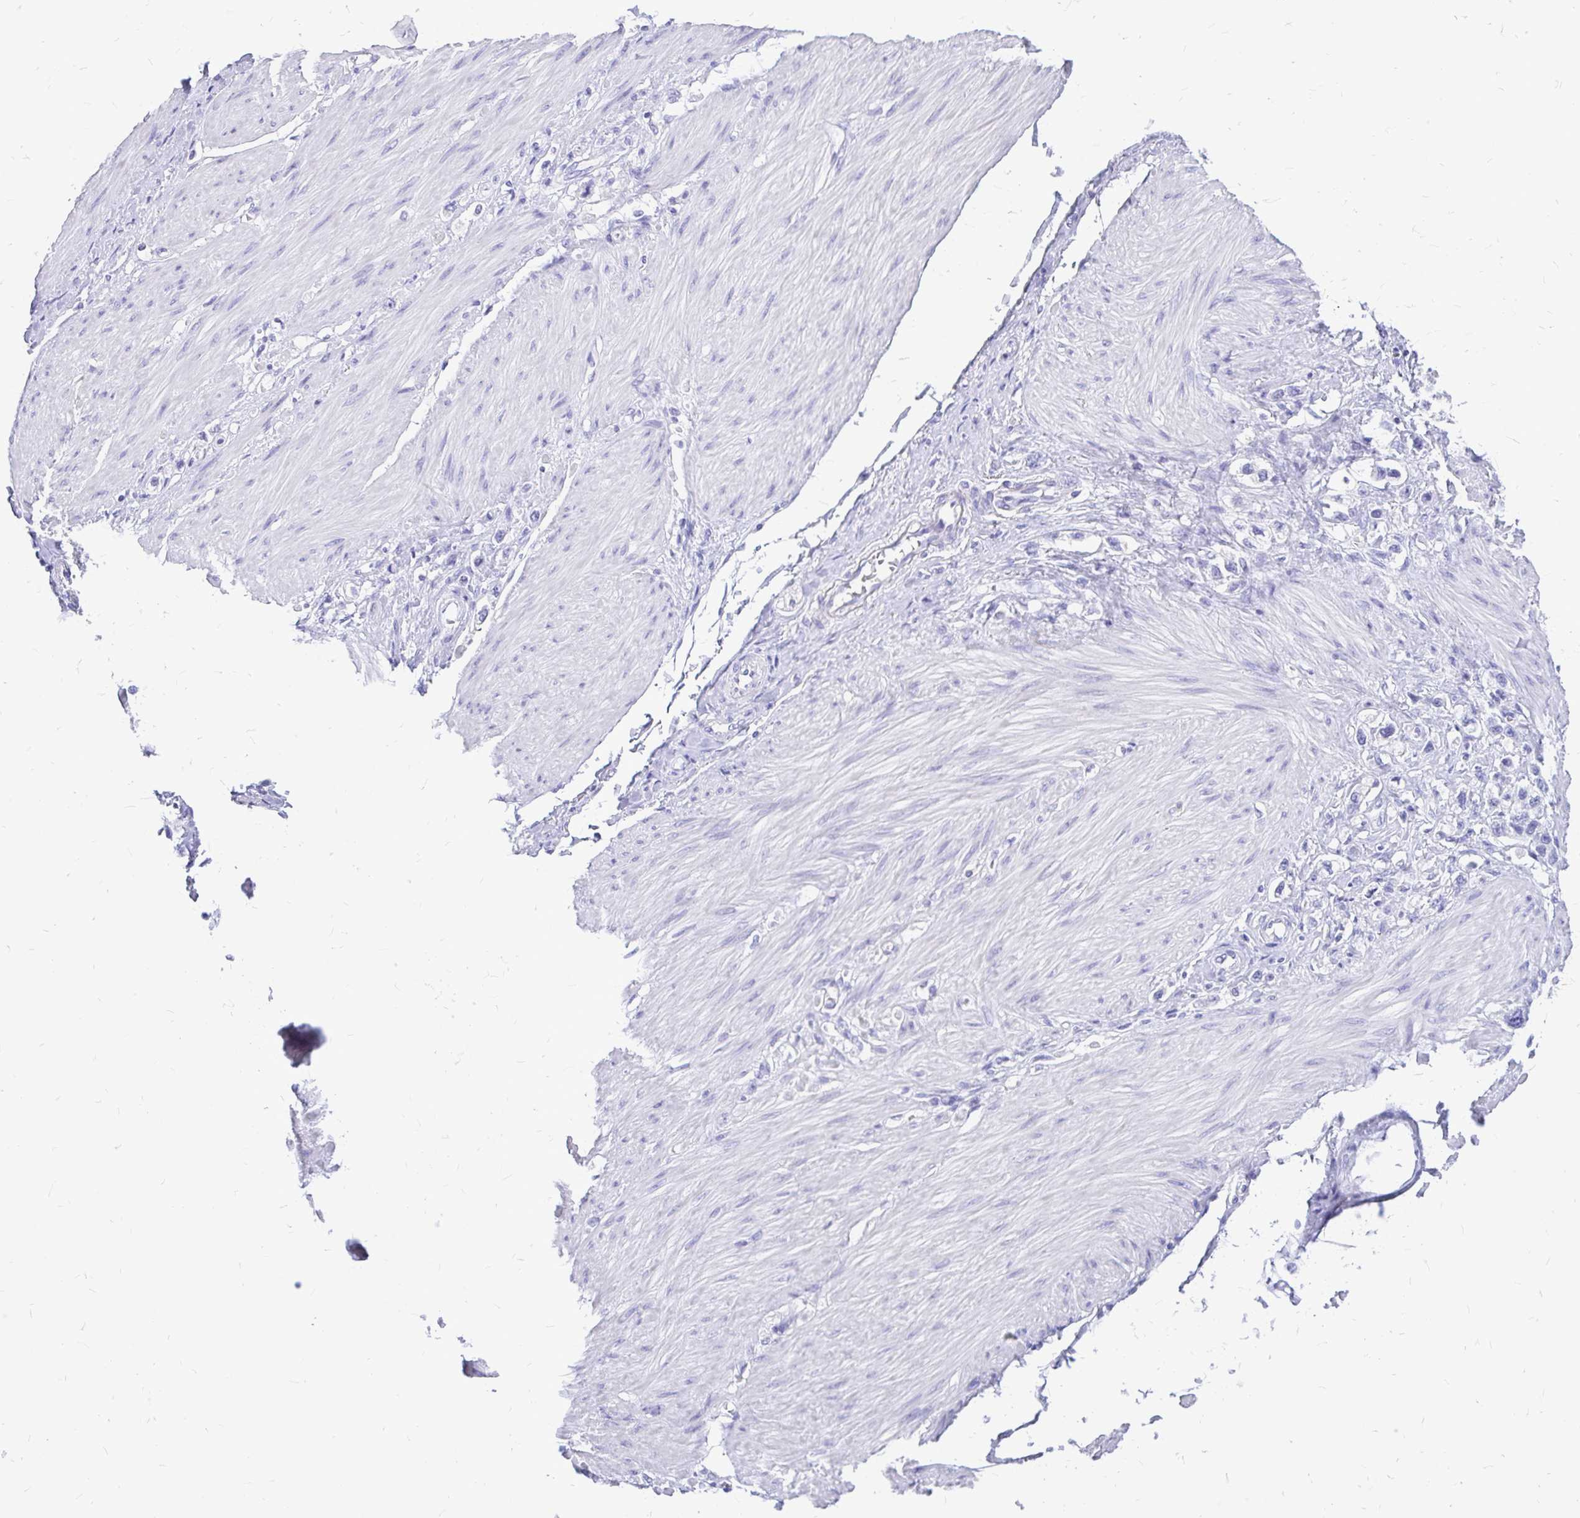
{"staining": {"intensity": "negative", "quantity": "none", "location": "none"}, "tissue": "stomach cancer", "cell_type": "Tumor cells", "image_type": "cancer", "snomed": [{"axis": "morphology", "description": "Adenocarcinoma, NOS"}, {"axis": "topography", "description": "Stomach"}], "caption": "Tumor cells are negative for protein expression in human stomach cancer (adenocarcinoma).", "gene": "MAP1LC3A", "patient": {"sex": "female", "age": 65}}